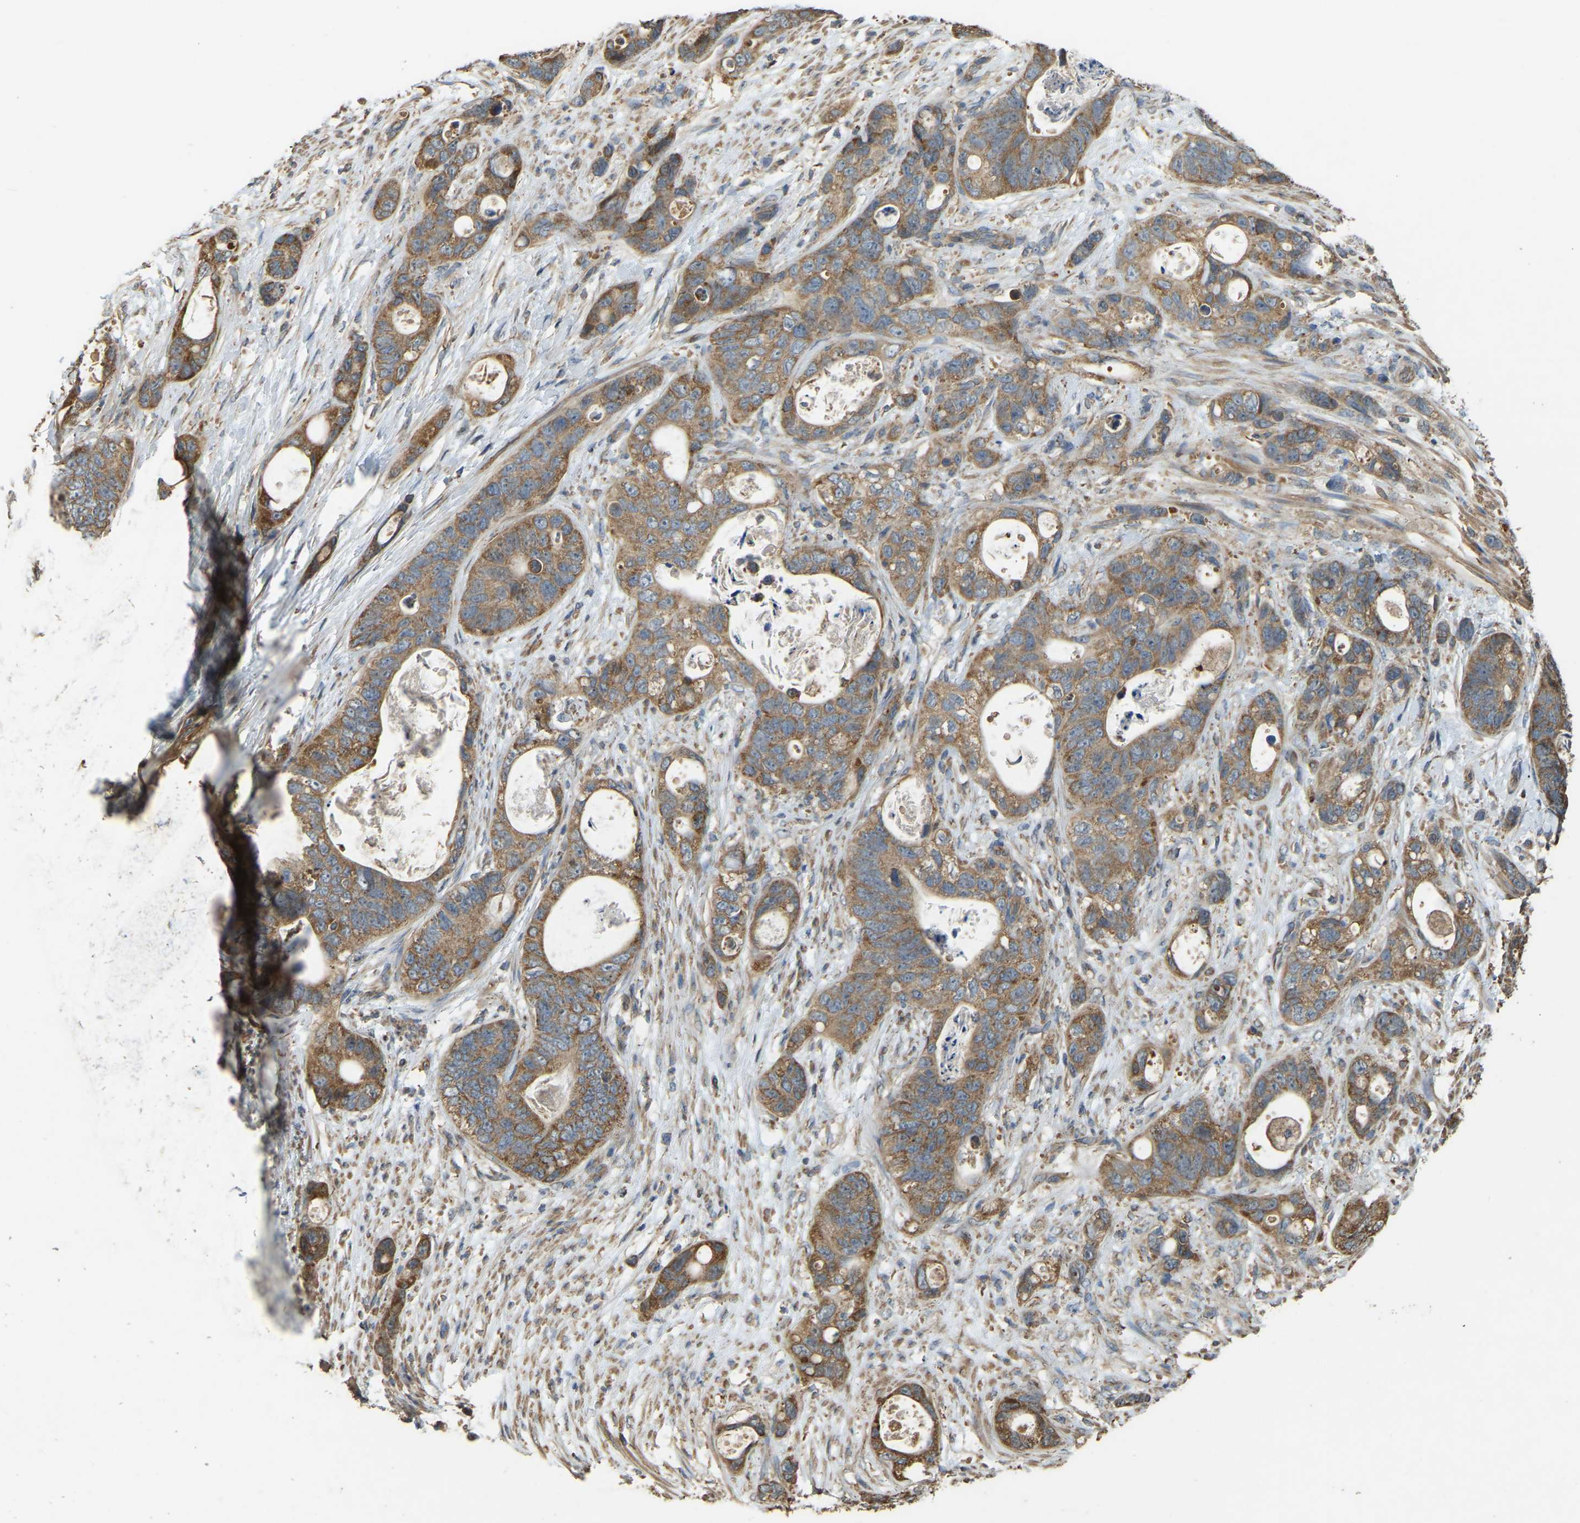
{"staining": {"intensity": "moderate", "quantity": ">75%", "location": "cytoplasmic/membranous"}, "tissue": "stomach cancer", "cell_type": "Tumor cells", "image_type": "cancer", "snomed": [{"axis": "morphology", "description": "Normal tissue, NOS"}, {"axis": "morphology", "description": "Adenocarcinoma, NOS"}, {"axis": "topography", "description": "Stomach"}], "caption": "DAB (3,3'-diaminobenzidine) immunohistochemical staining of stomach adenocarcinoma displays moderate cytoplasmic/membranous protein staining in approximately >75% of tumor cells.", "gene": "GNG2", "patient": {"sex": "female", "age": 89}}